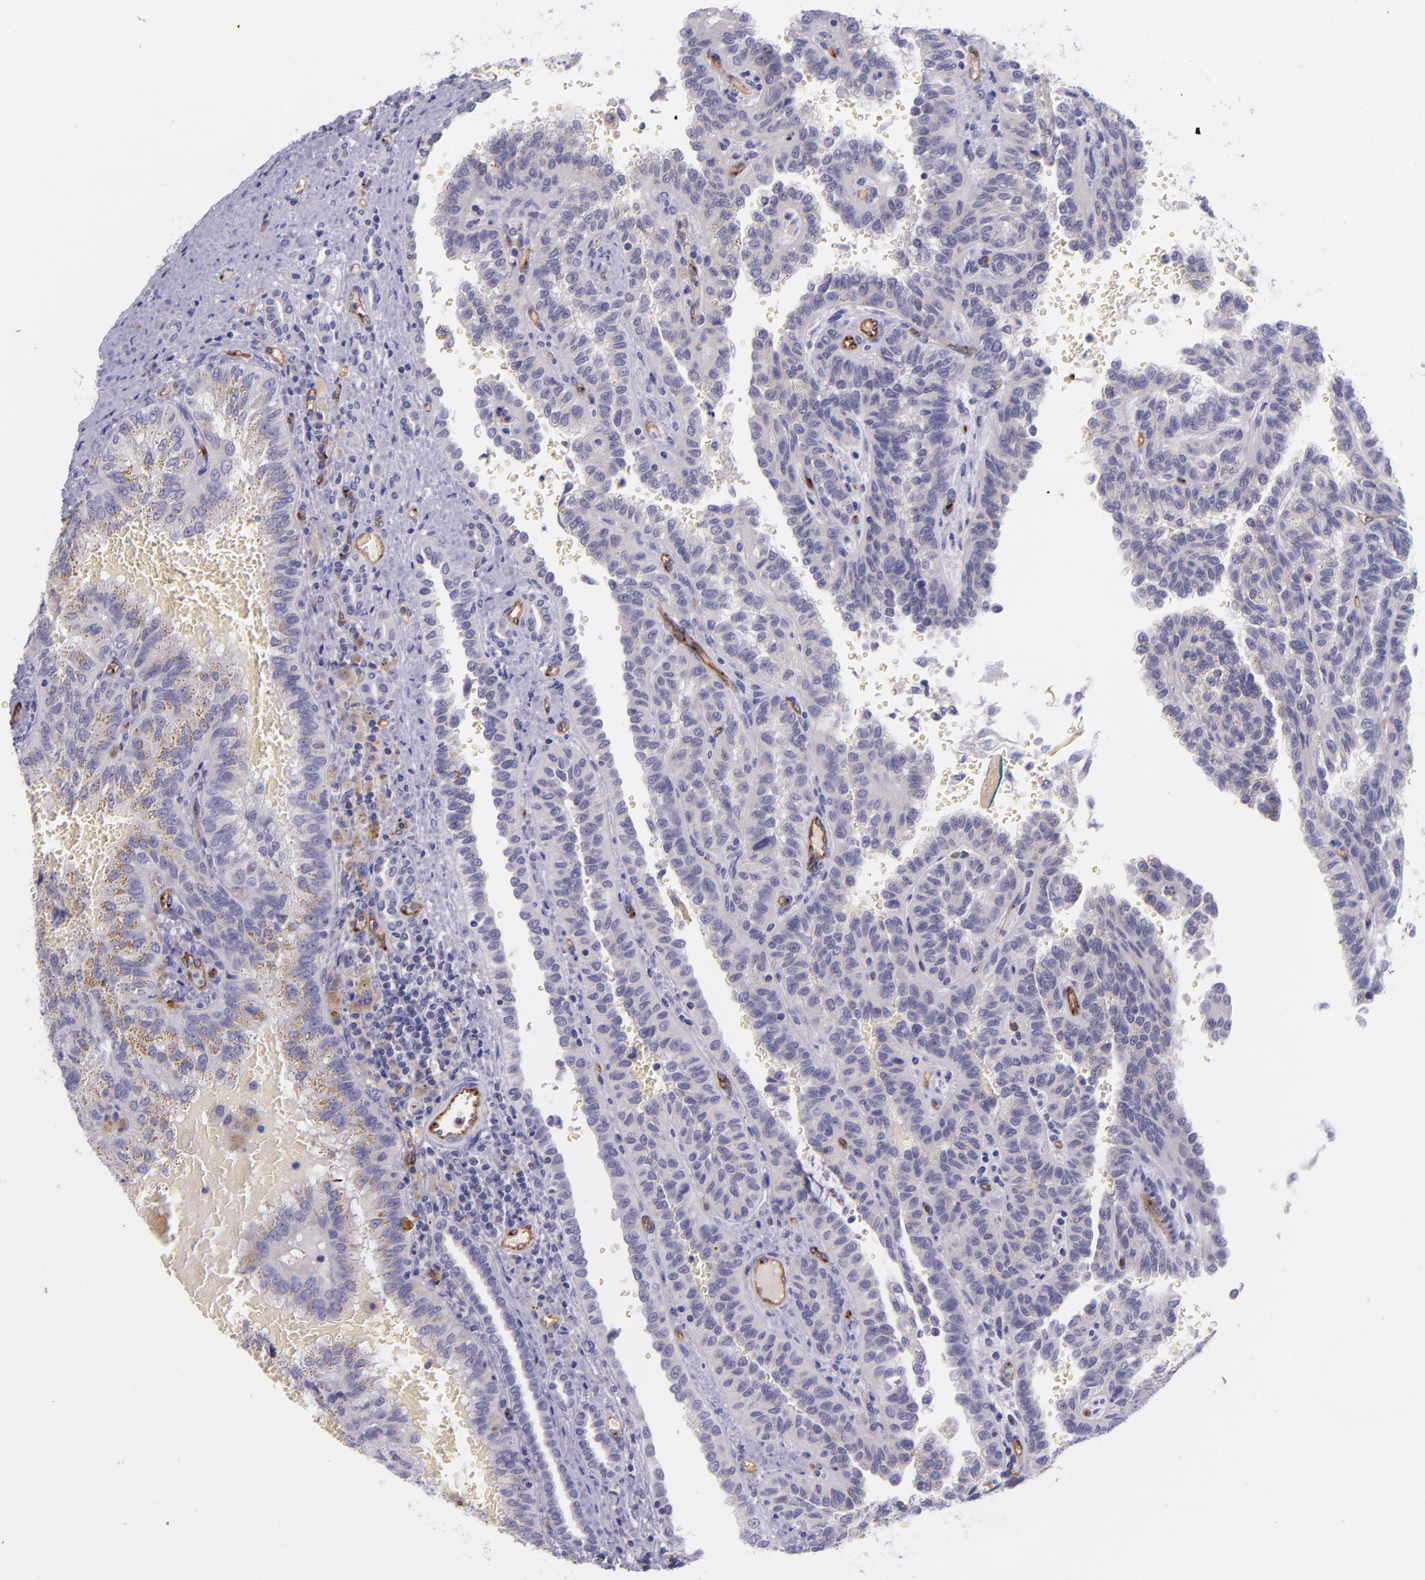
{"staining": {"intensity": "negative", "quantity": "none", "location": "none"}, "tissue": "renal cancer", "cell_type": "Tumor cells", "image_type": "cancer", "snomed": [{"axis": "morphology", "description": "Inflammation, NOS"}, {"axis": "morphology", "description": "Adenocarcinoma, NOS"}, {"axis": "topography", "description": "Kidney"}], "caption": "Immunohistochemistry (IHC) histopathology image of neoplastic tissue: renal cancer (adenocarcinoma) stained with DAB exhibits no significant protein expression in tumor cells.", "gene": "NOS3", "patient": {"sex": "male", "age": 68}}